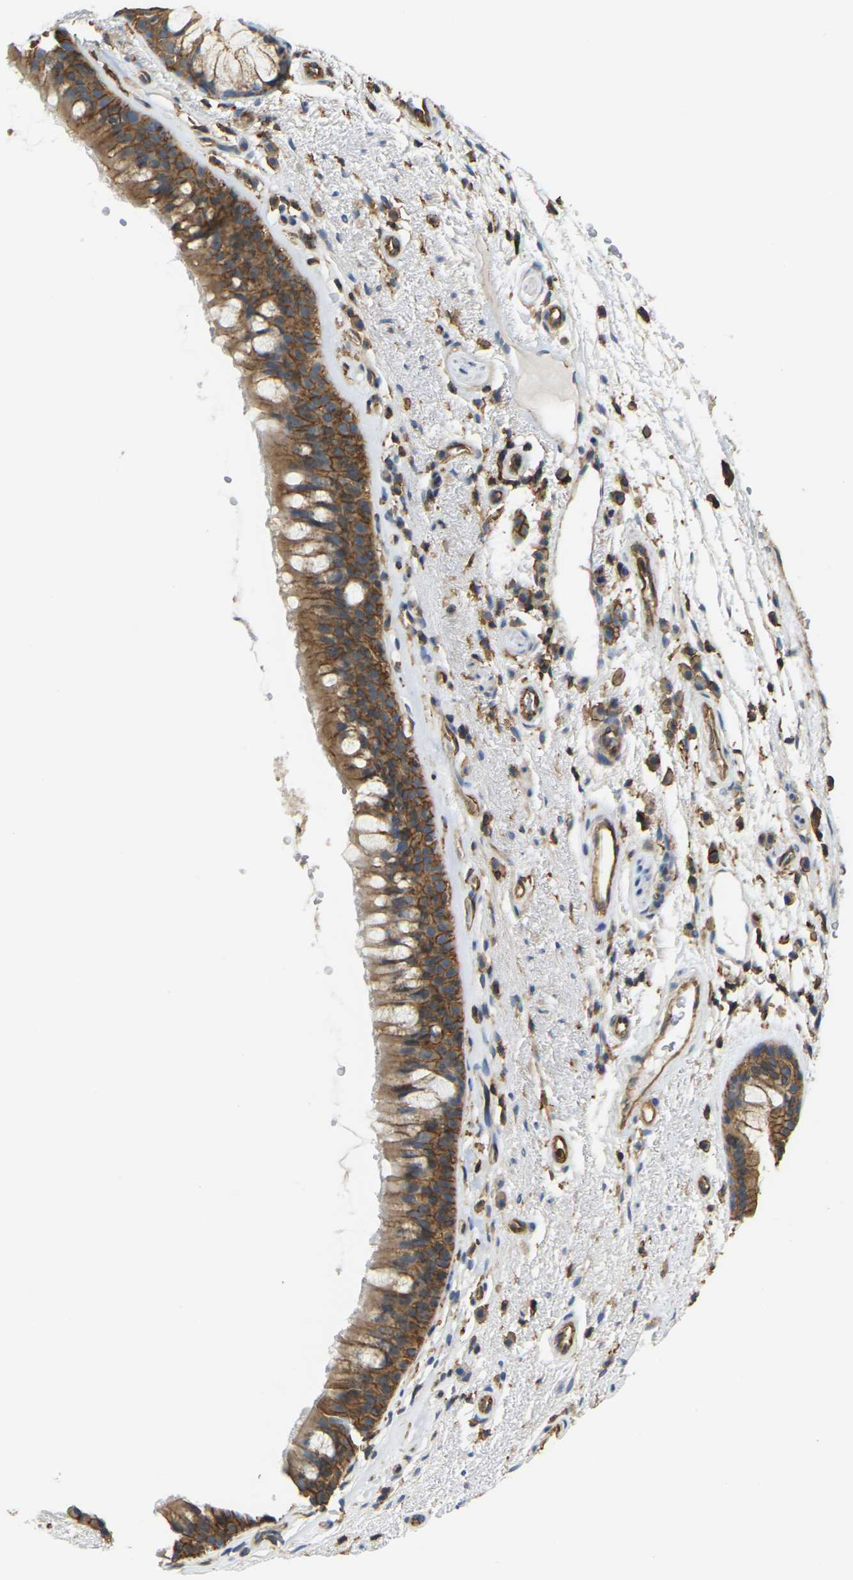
{"staining": {"intensity": "moderate", "quantity": ">75%", "location": "cytoplasmic/membranous"}, "tissue": "bronchus", "cell_type": "Respiratory epithelial cells", "image_type": "normal", "snomed": [{"axis": "morphology", "description": "Normal tissue, NOS"}, {"axis": "topography", "description": "Bronchus"}], "caption": "Benign bronchus shows moderate cytoplasmic/membranous staining in about >75% of respiratory epithelial cells.", "gene": "IQGAP1", "patient": {"sex": "female", "age": 54}}